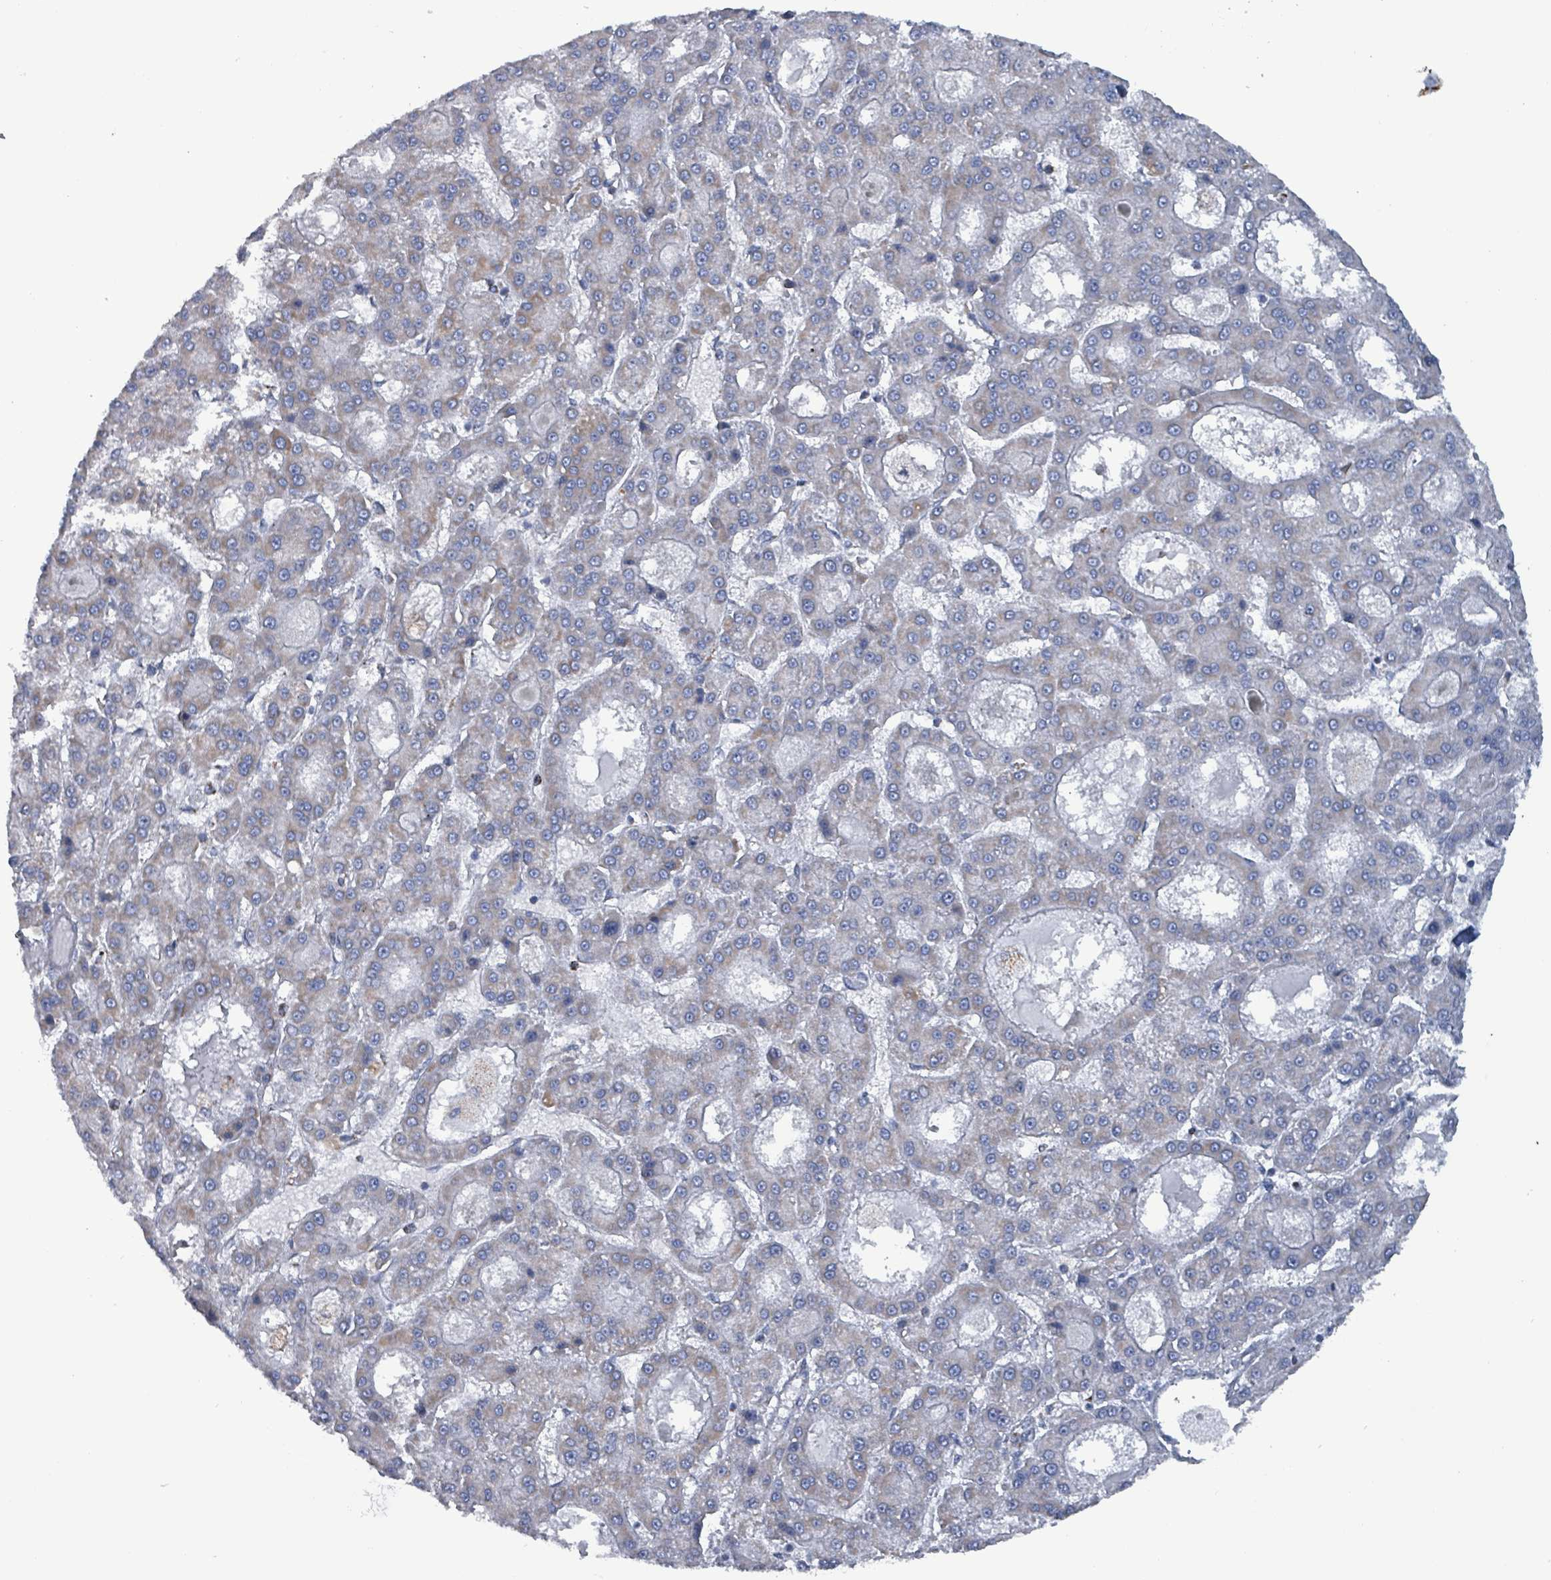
{"staining": {"intensity": "weak", "quantity": "<25%", "location": "cytoplasmic/membranous"}, "tissue": "liver cancer", "cell_type": "Tumor cells", "image_type": "cancer", "snomed": [{"axis": "morphology", "description": "Carcinoma, Hepatocellular, NOS"}, {"axis": "topography", "description": "Liver"}], "caption": "This is an IHC photomicrograph of human liver cancer (hepatocellular carcinoma). There is no staining in tumor cells.", "gene": "IDH3B", "patient": {"sex": "male", "age": 70}}